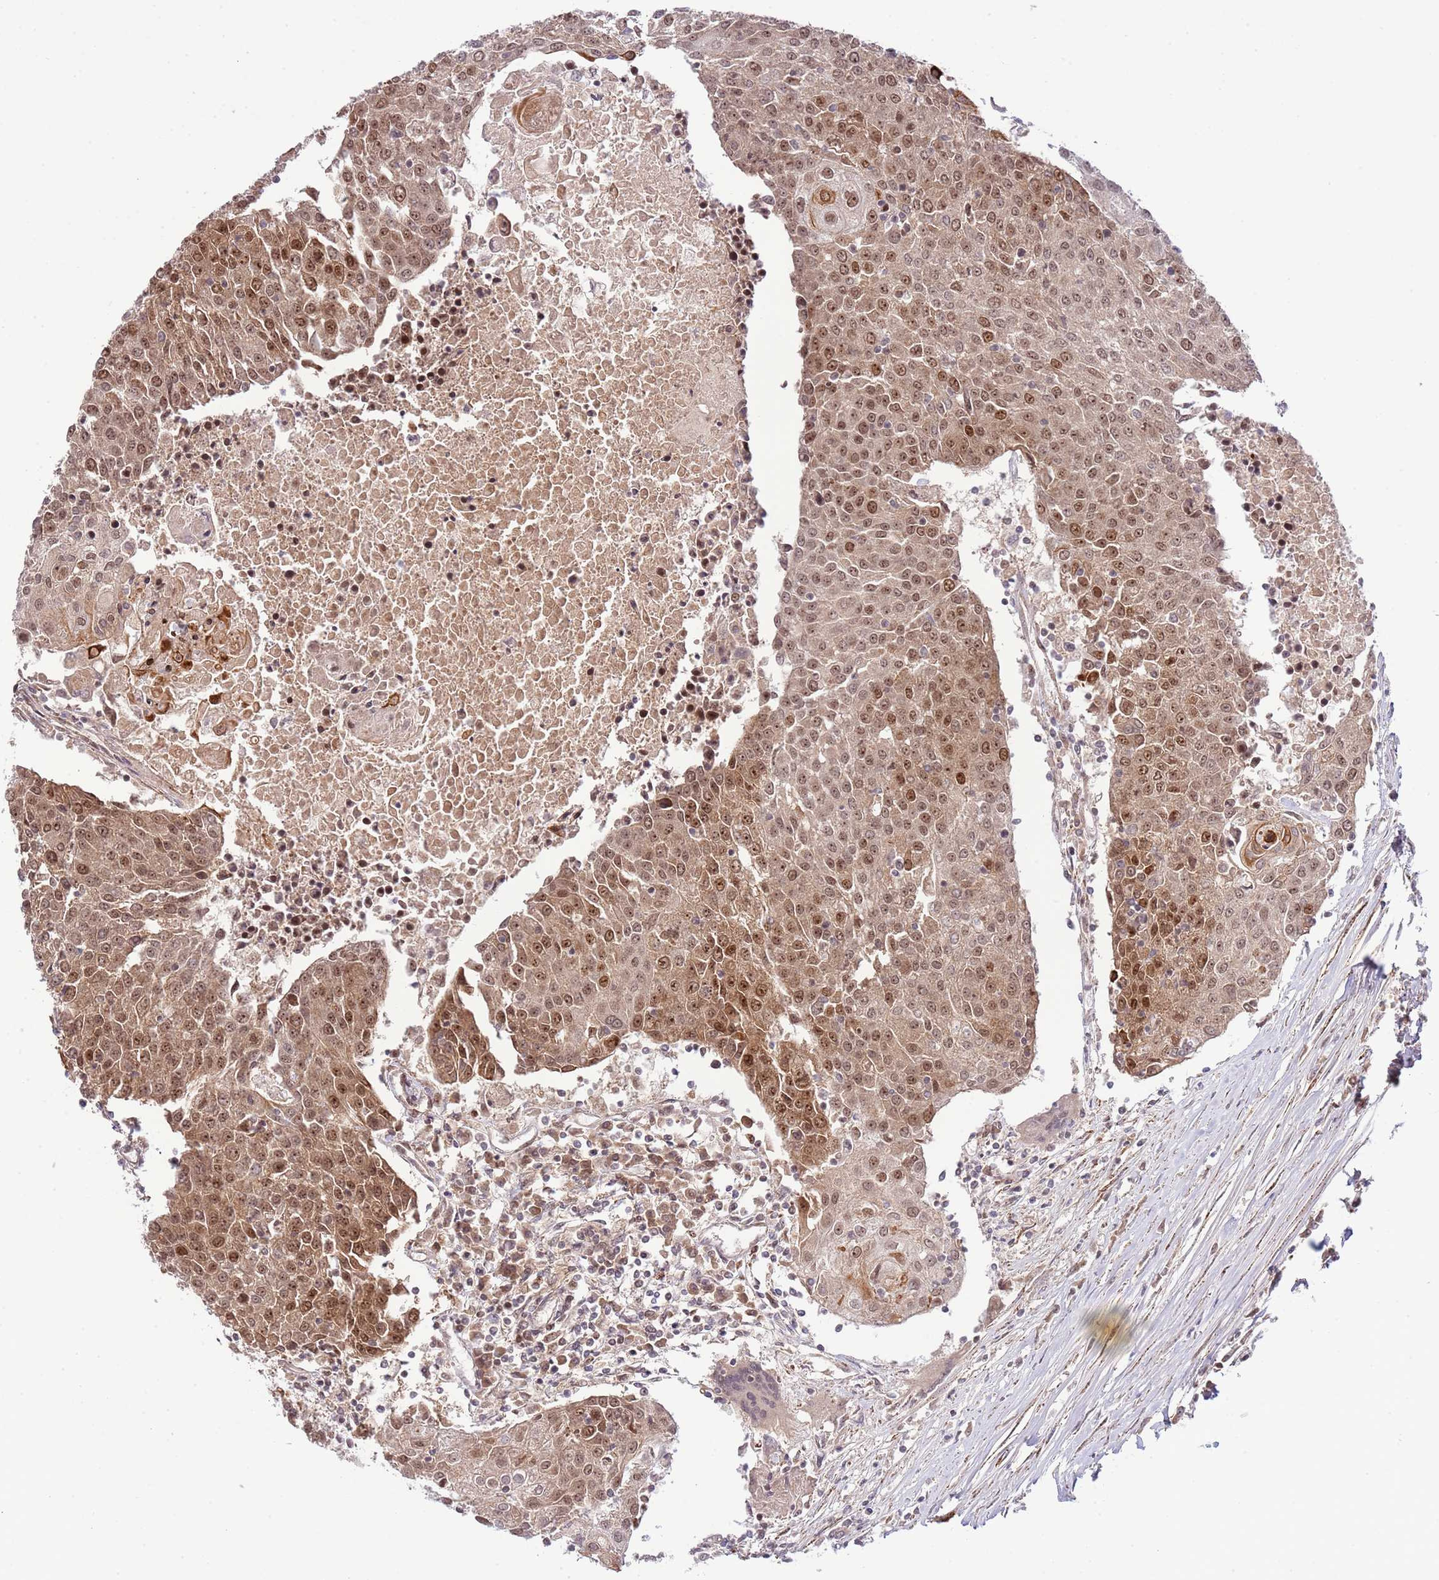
{"staining": {"intensity": "moderate", "quantity": ">75%", "location": "cytoplasmic/membranous,nuclear"}, "tissue": "urothelial cancer", "cell_type": "Tumor cells", "image_type": "cancer", "snomed": [{"axis": "morphology", "description": "Urothelial carcinoma, High grade"}, {"axis": "topography", "description": "Urinary bladder"}], "caption": "Immunohistochemical staining of human urothelial carcinoma (high-grade) shows moderate cytoplasmic/membranous and nuclear protein staining in approximately >75% of tumor cells.", "gene": "CHD1", "patient": {"sex": "female", "age": 85}}